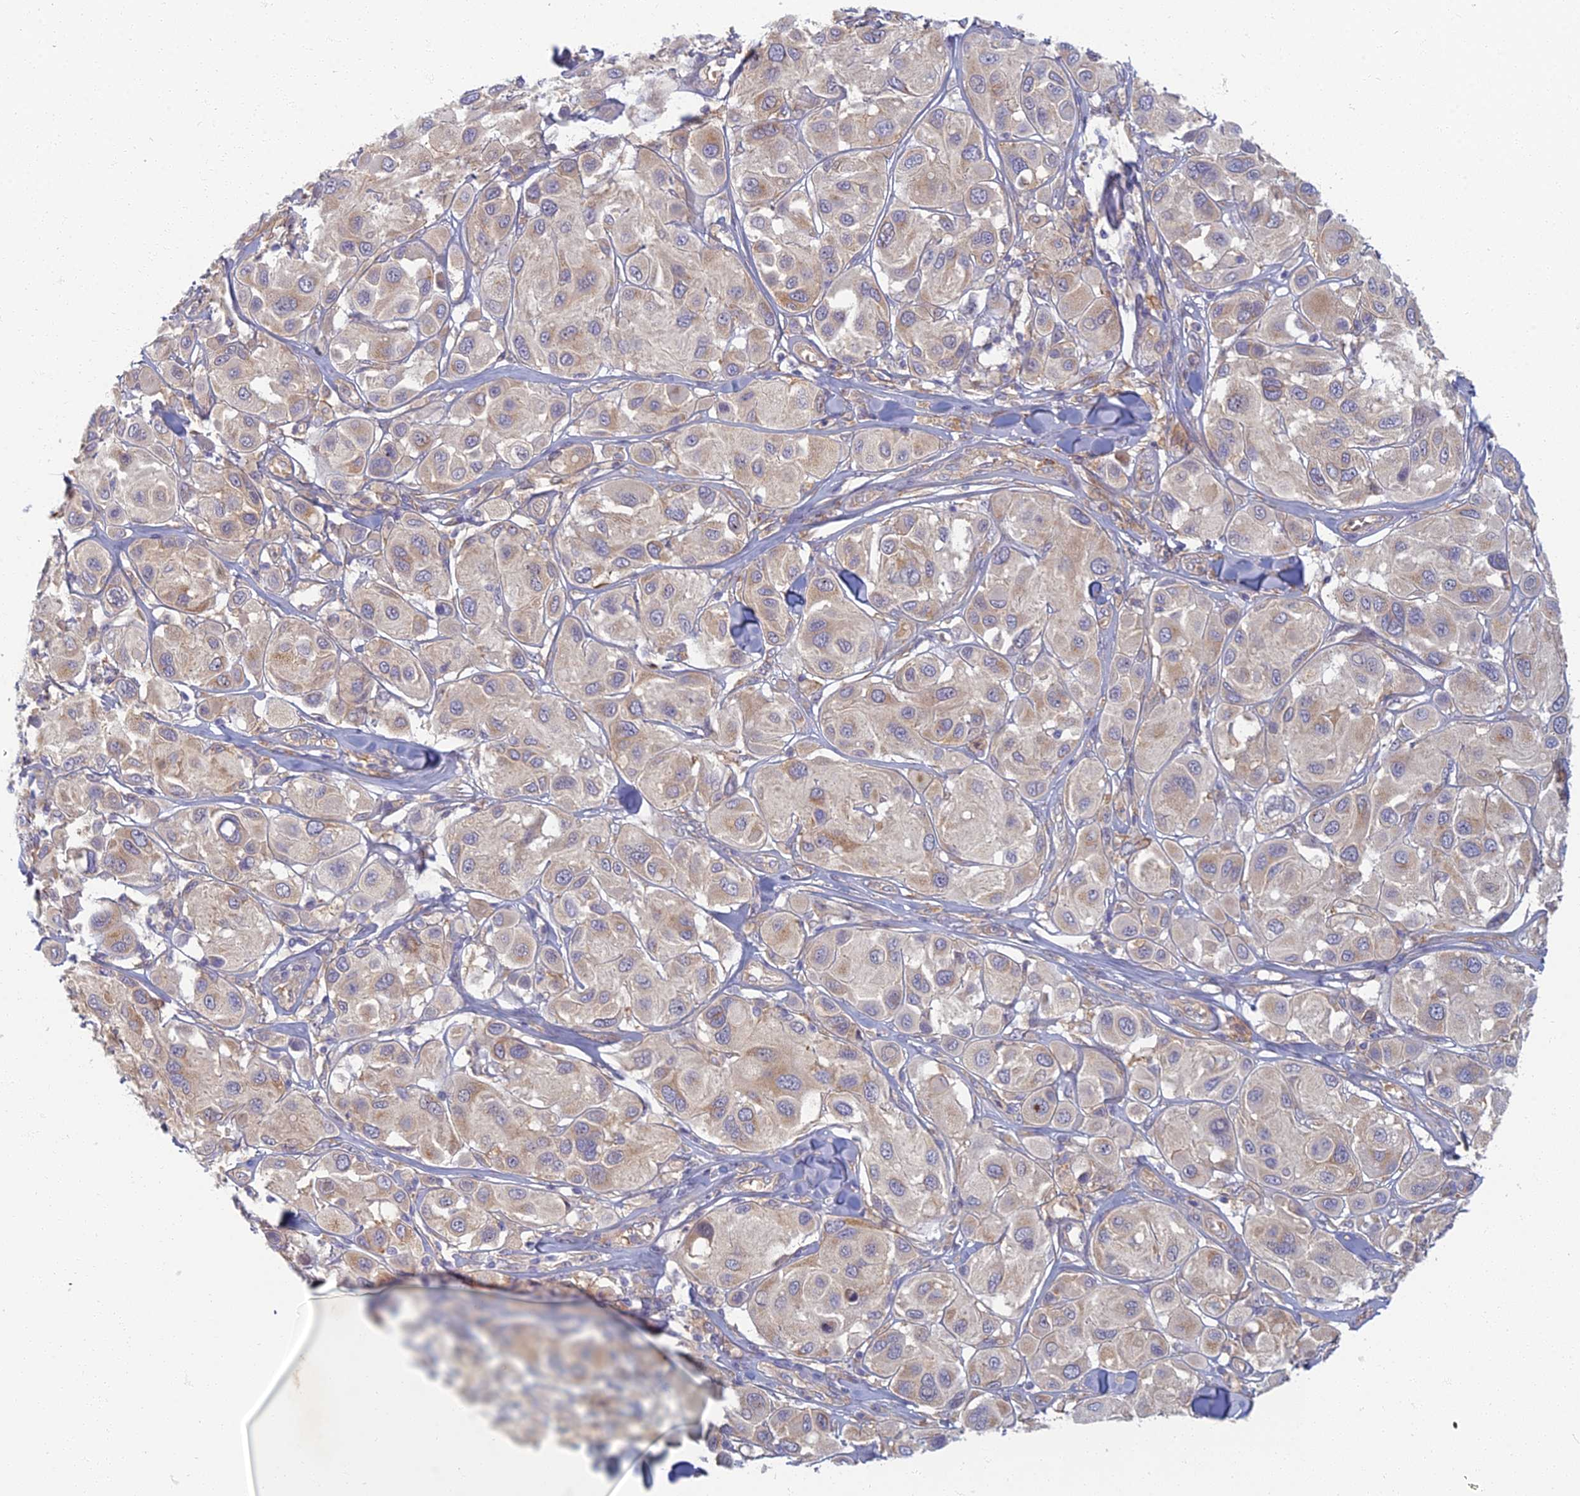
{"staining": {"intensity": "moderate", "quantity": "25%-75%", "location": "cytoplasmic/membranous"}, "tissue": "melanoma", "cell_type": "Tumor cells", "image_type": "cancer", "snomed": [{"axis": "morphology", "description": "Malignant melanoma, Metastatic site"}, {"axis": "topography", "description": "Skin"}], "caption": "This histopathology image displays immunohistochemistry (IHC) staining of malignant melanoma (metastatic site), with medium moderate cytoplasmic/membranous staining in approximately 25%-75% of tumor cells.", "gene": "PROX2", "patient": {"sex": "male", "age": 41}}